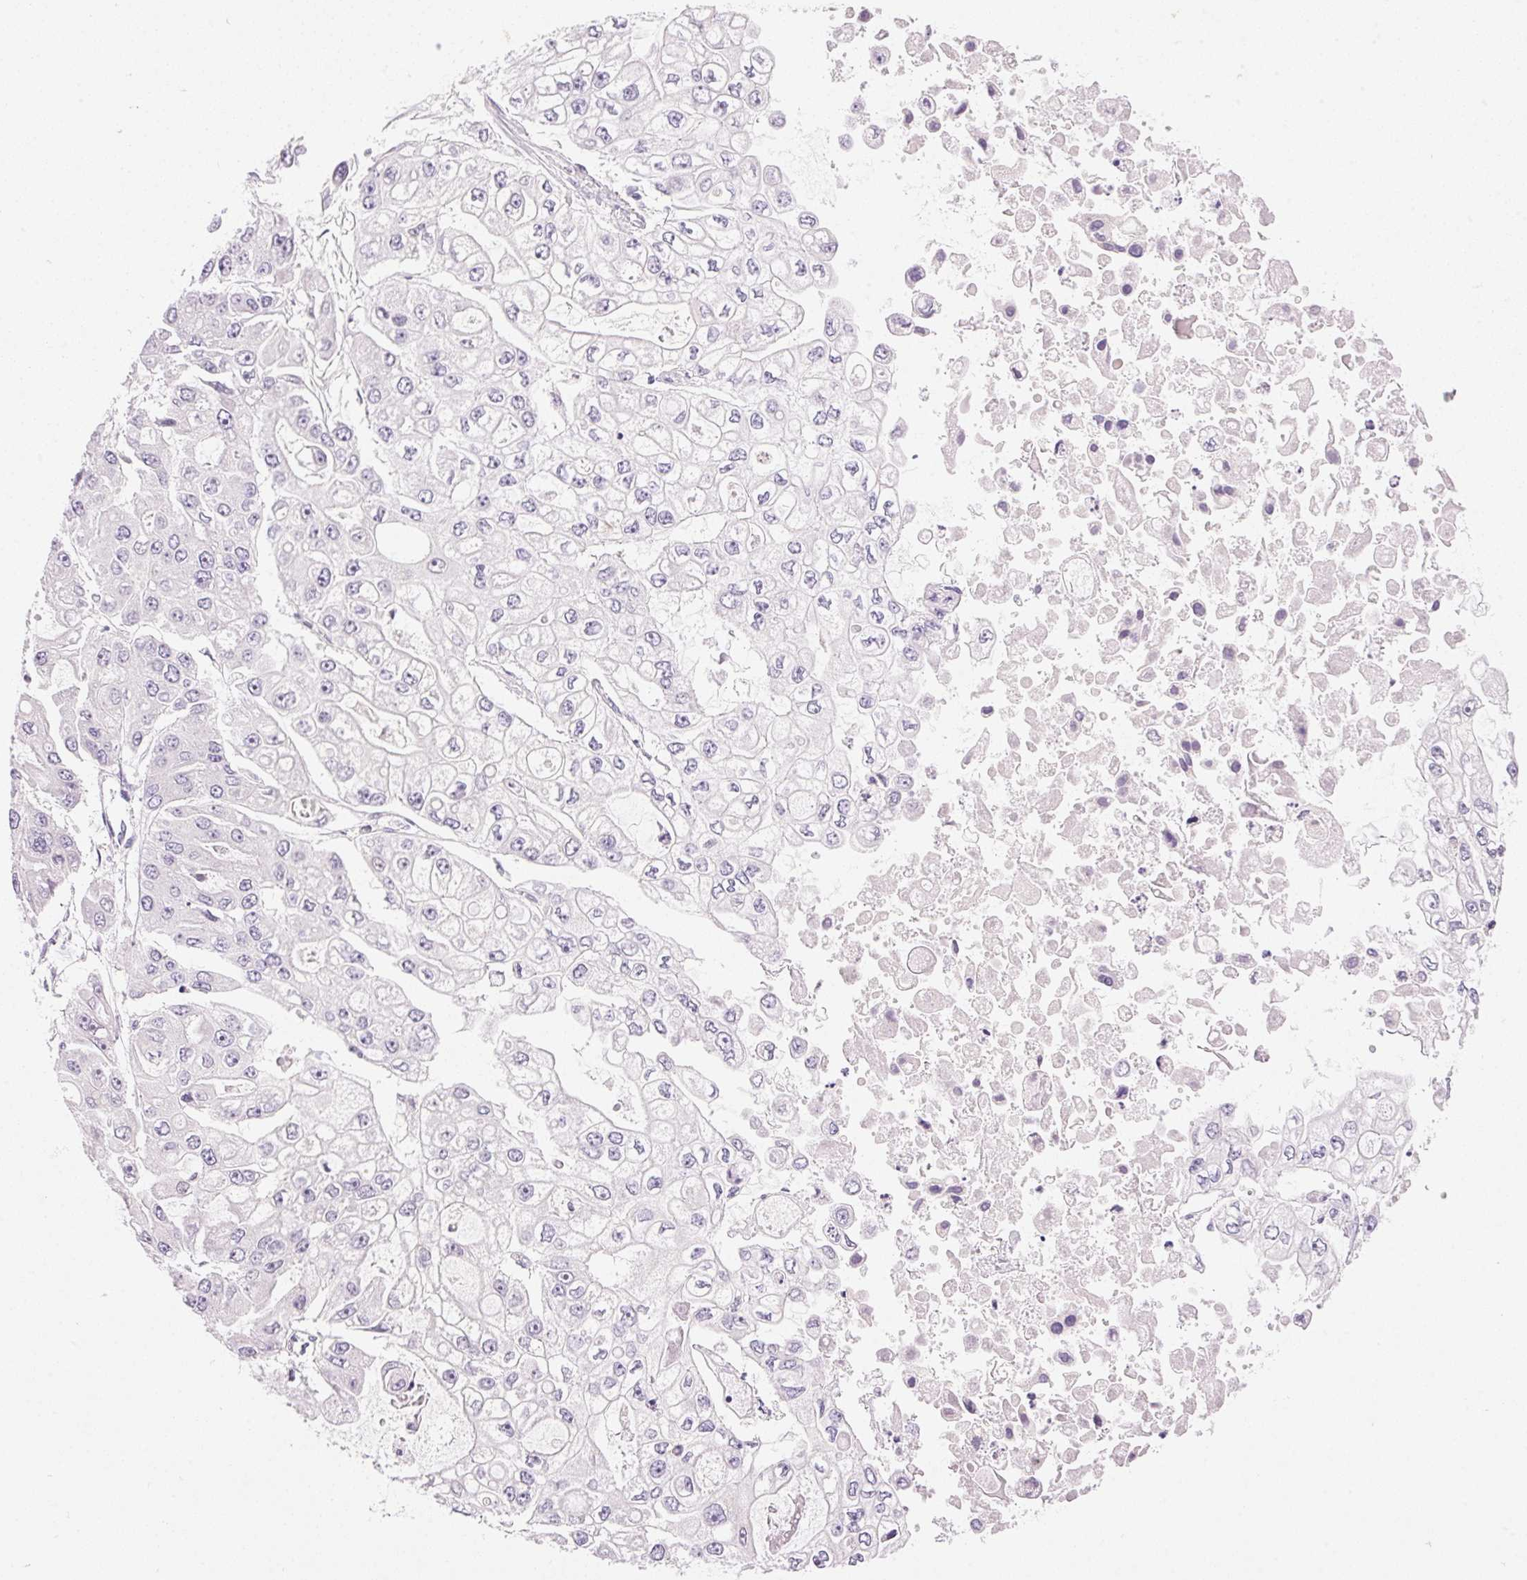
{"staining": {"intensity": "negative", "quantity": "none", "location": "none"}, "tissue": "ovarian cancer", "cell_type": "Tumor cells", "image_type": "cancer", "snomed": [{"axis": "morphology", "description": "Cystadenocarcinoma, serous, NOS"}, {"axis": "topography", "description": "Ovary"}], "caption": "This is an immunohistochemistry histopathology image of human ovarian cancer (serous cystadenocarcinoma). There is no positivity in tumor cells.", "gene": "HSD17B2", "patient": {"sex": "female", "age": 56}}